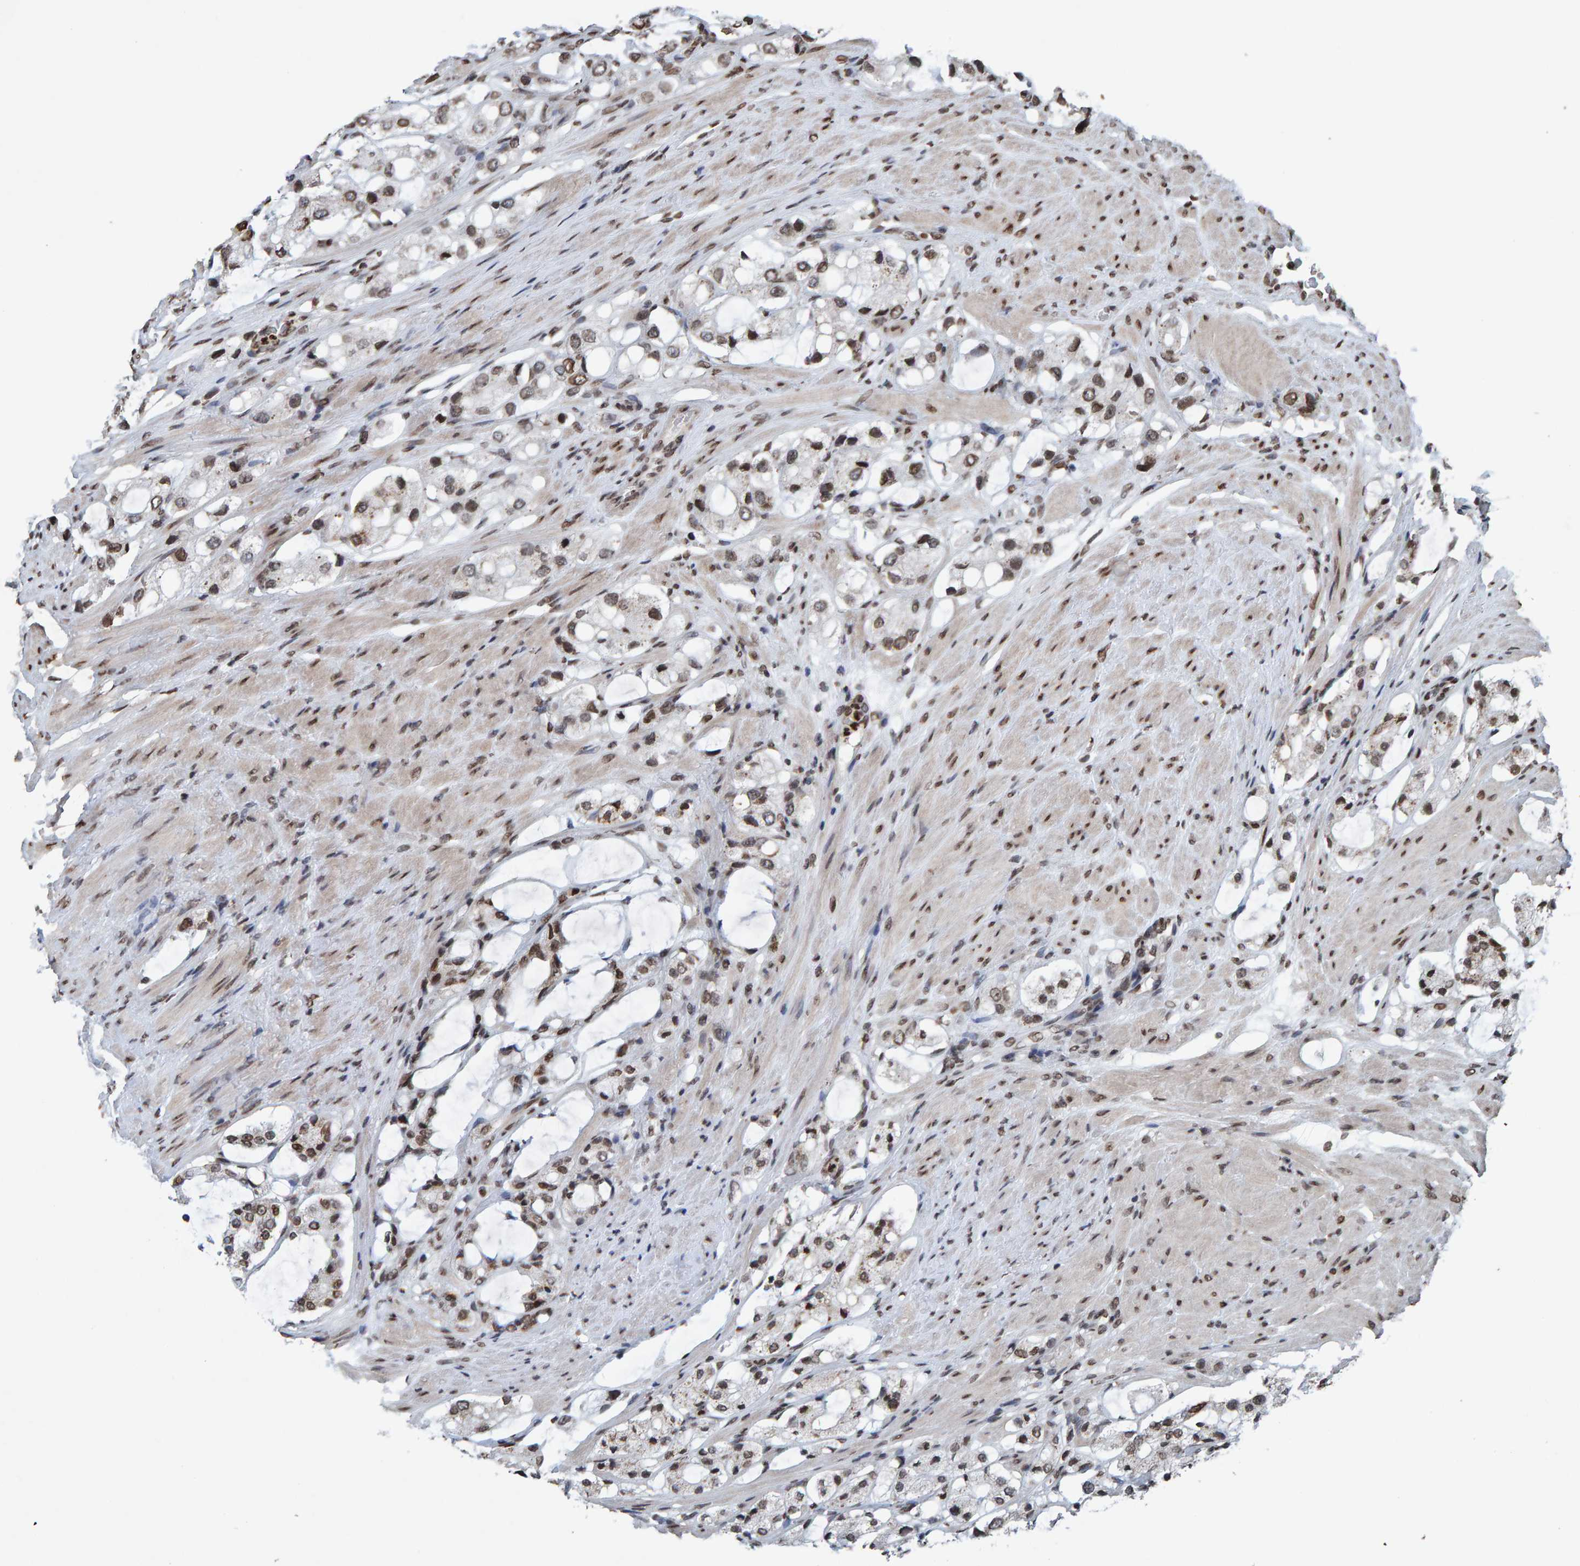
{"staining": {"intensity": "moderate", "quantity": "<25%", "location": "nuclear"}, "tissue": "prostate cancer", "cell_type": "Tumor cells", "image_type": "cancer", "snomed": [{"axis": "morphology", "description": "Adenocarcinoma, High grade"}, {"axis": "topography", "description": "Prostate"}], "caption": "Moderate nuclear expression is seen in approximately <25% of tumor cells in prostate cancer. (IHC, brightfield microscopy, high magnification).", "gene": "H2AZ1", "patient": {"sex": "male", "age": 65}}